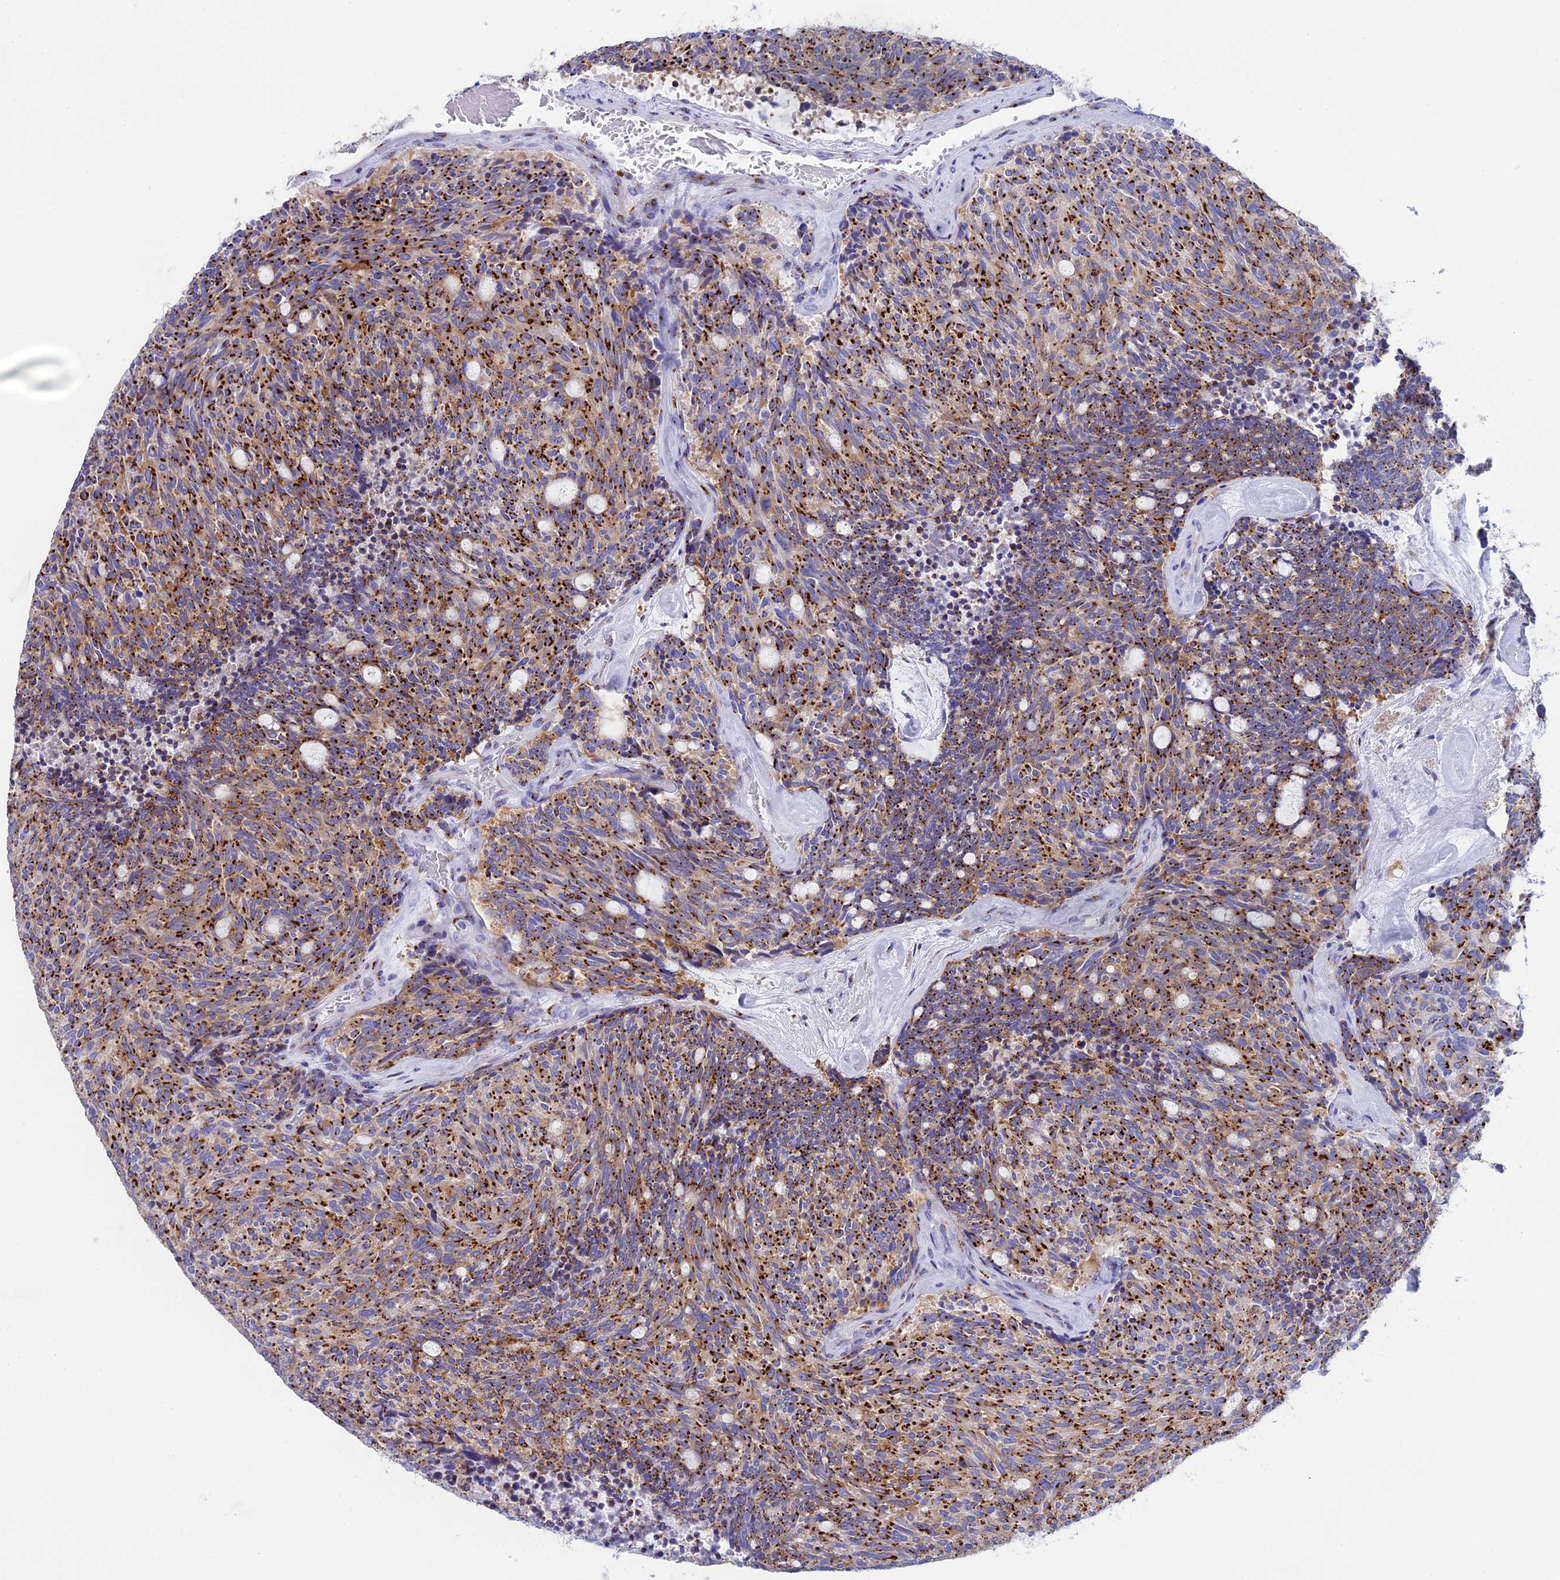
{"staining": {"intensity": "strong", "quantity": ">75%", "location": "cytoplasmic/membranous"}, "tissue": "carcinoid", "cell_type": "Tumor cells", "image_type": "cancer", "snomed": [{"axis": "morphology", "description": "Carcinoid, malignant, NOS"}, {"axis": "topography", "description": "Pancreas"}], "caption": "The image reveals immunohistochemical staining of carcinoid. There is strong cytoplasmic/membranous staining is seen in about >75% of tumor cells.", "gene": "ERICH4", "patient": {"sex": "female", "age": 54}}